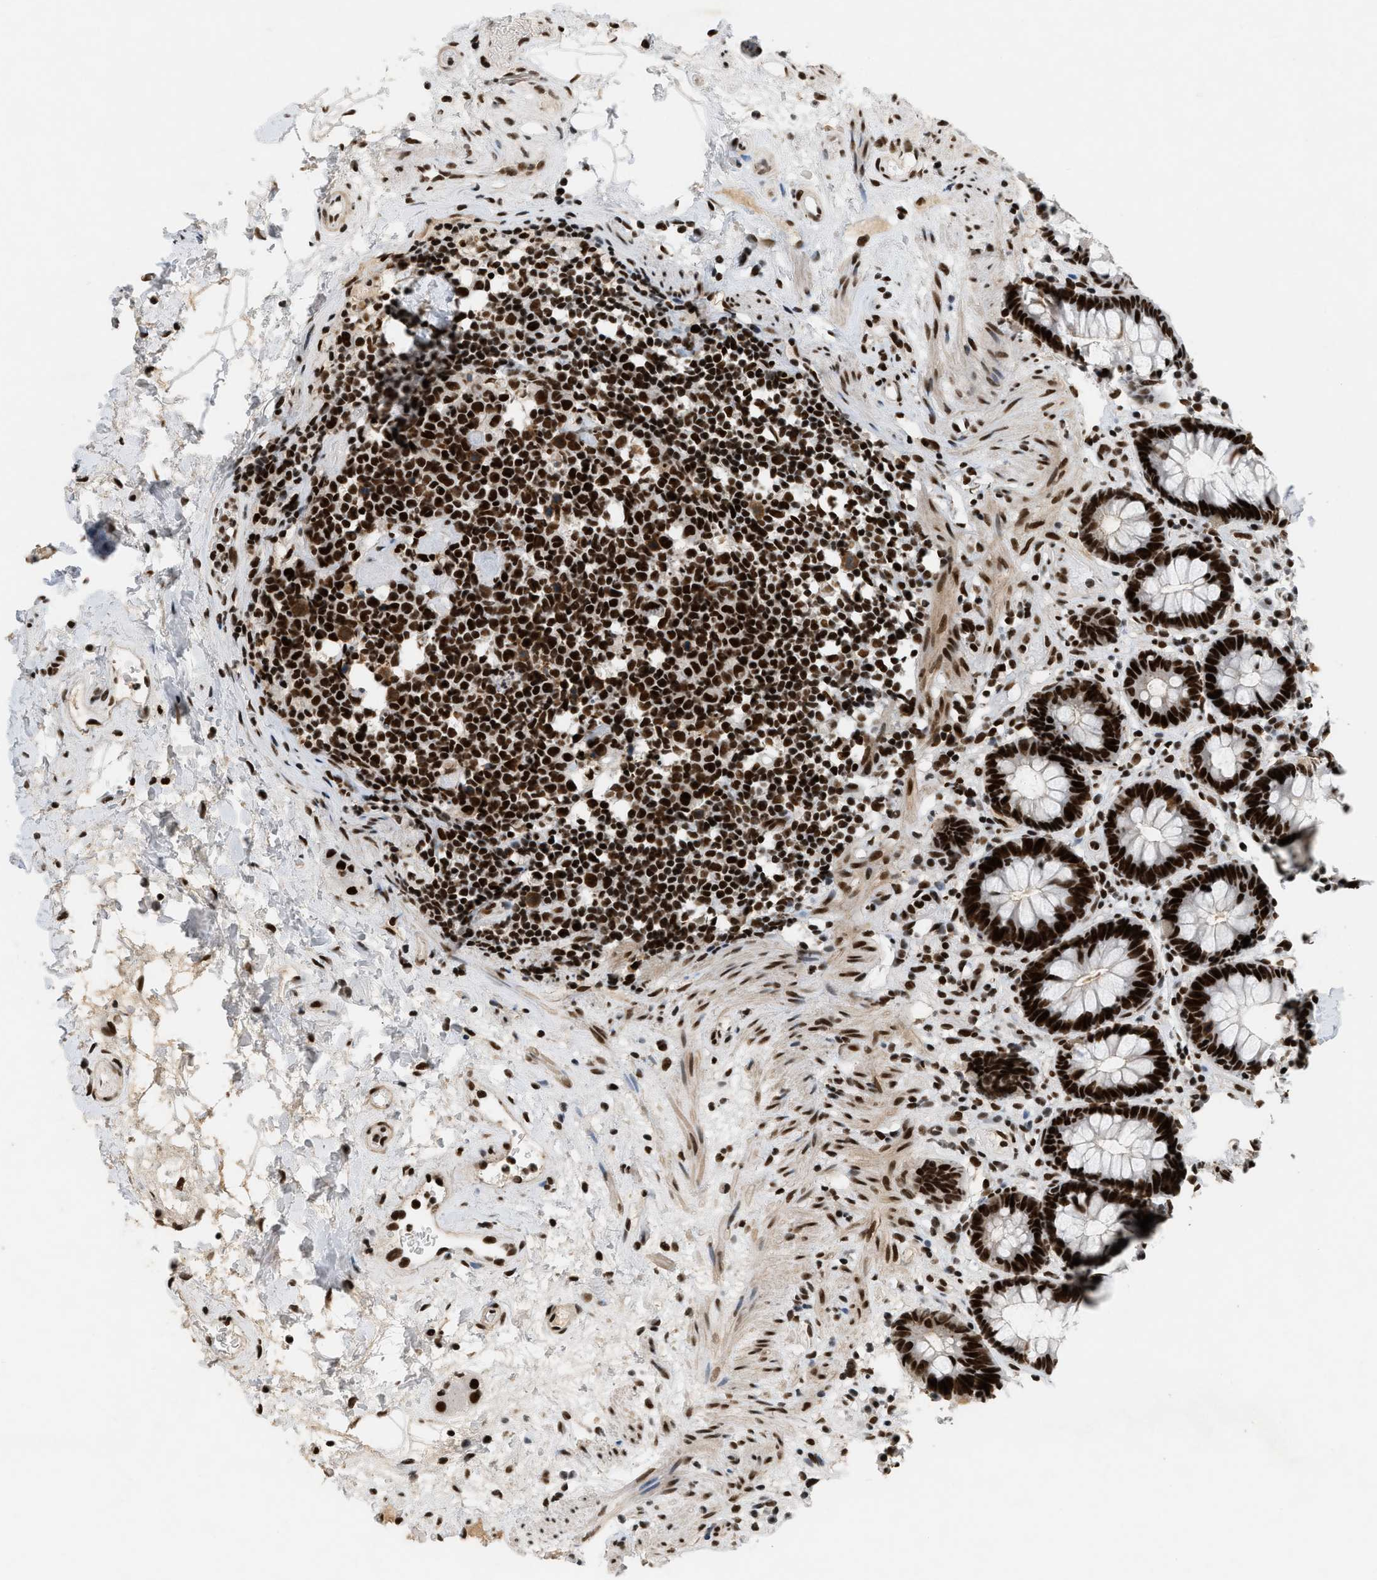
{"staining": {"intensity": "strong", "quantity": ">75%", "location": "nuclear"}, "tissue": "rectum", "cell_type": "Glandular cells", "image_type": "normal", "snomed": [{"axis": "morphology", "description": "Normal tissue, NOS"}, {"axis": "topography", "description": "Rectum"}], "caption": "Protein expression analysis of unremarkable human rectum reveals strong nuclear positivity in about >75% of glandular cells.", "gene": "SMARCB1", "patient": {"sex": "male", "age": 64}}